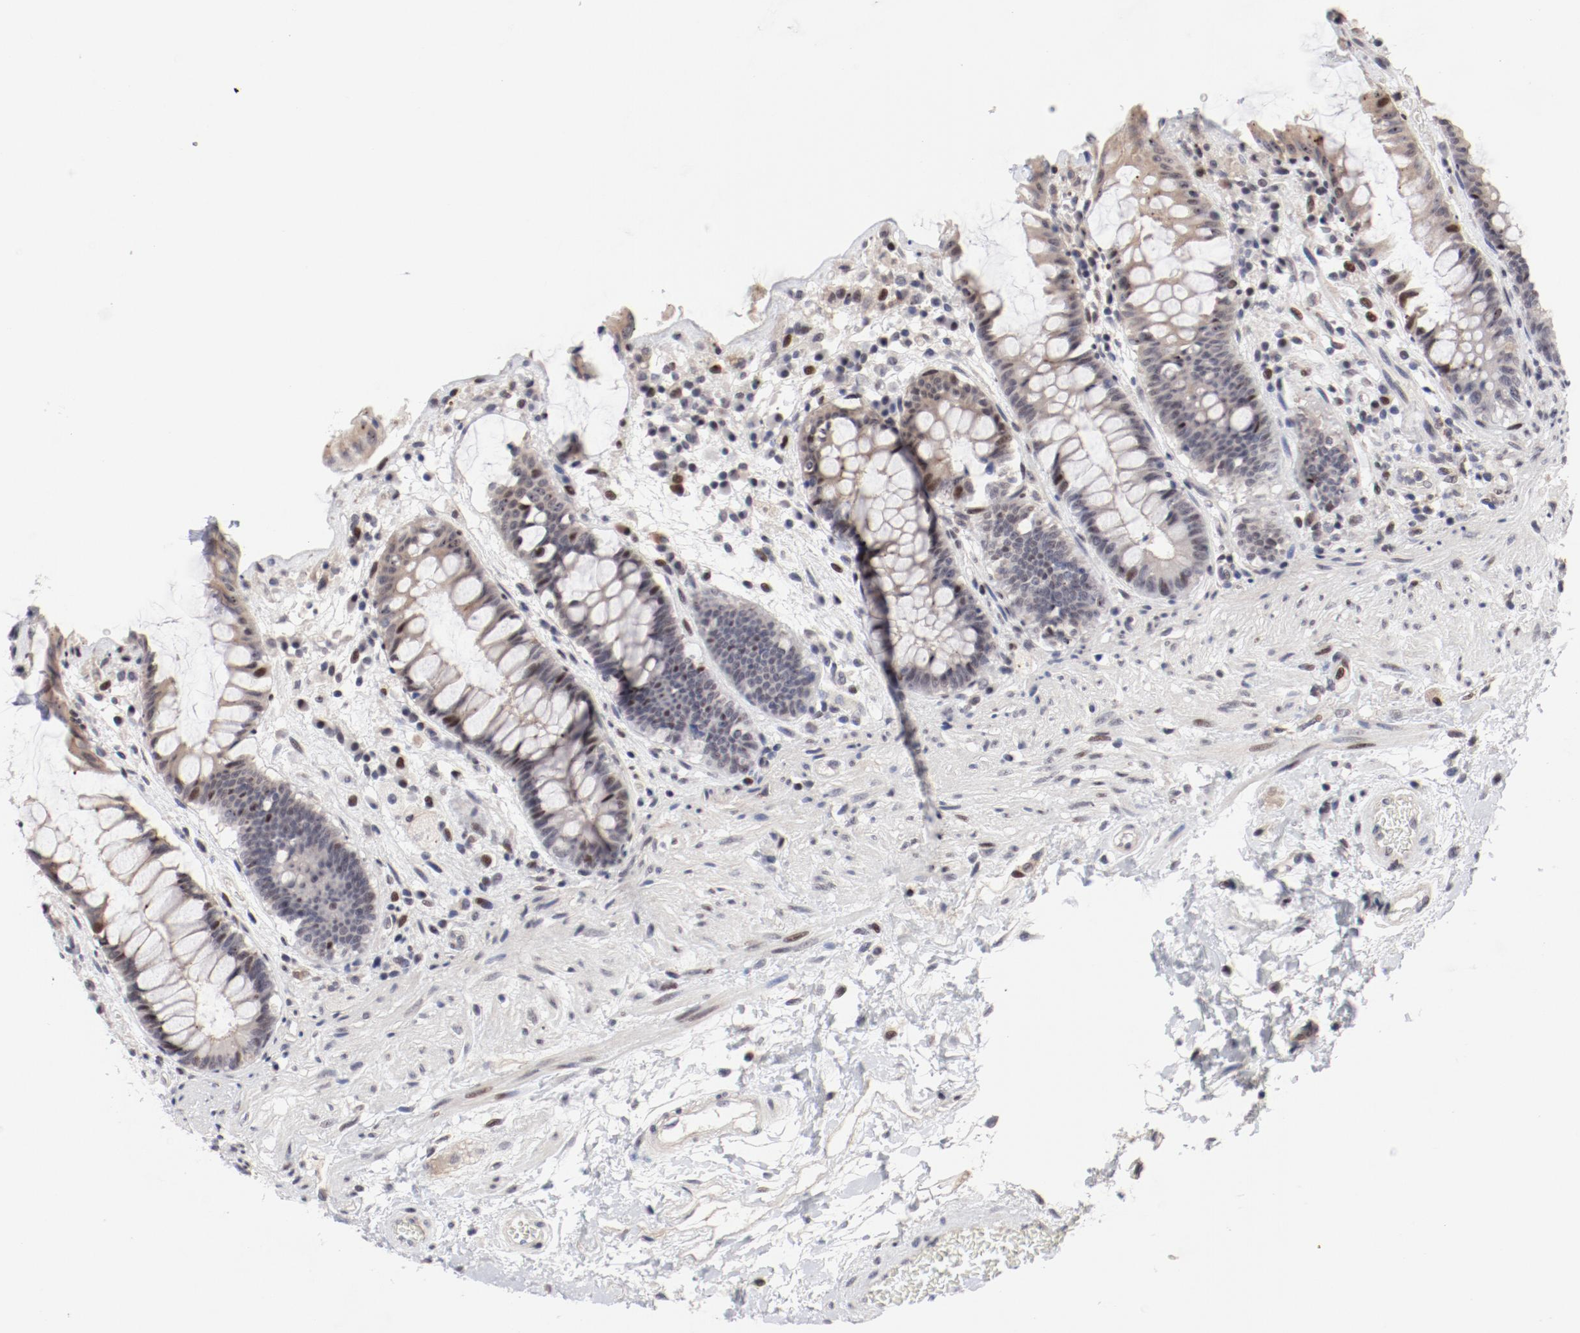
{"staining": {"intensity": "weak", "quantity": "<25%", "location": "cytoplasmic/membranous"}, "tissue": "rectum", "cell_type": "Glandular cells", "image_type": "normal", "snomed": [{"axis": "morphology", "description": "Normal tissue, NOS"}, {"axis": "topography", "description": "Rectum"}], "caption": "Rectum stained for a protein using IHC reveals no expression glandular cells.", "gene": "FSCB", "patient": {"sex": "female", "age": 46}}